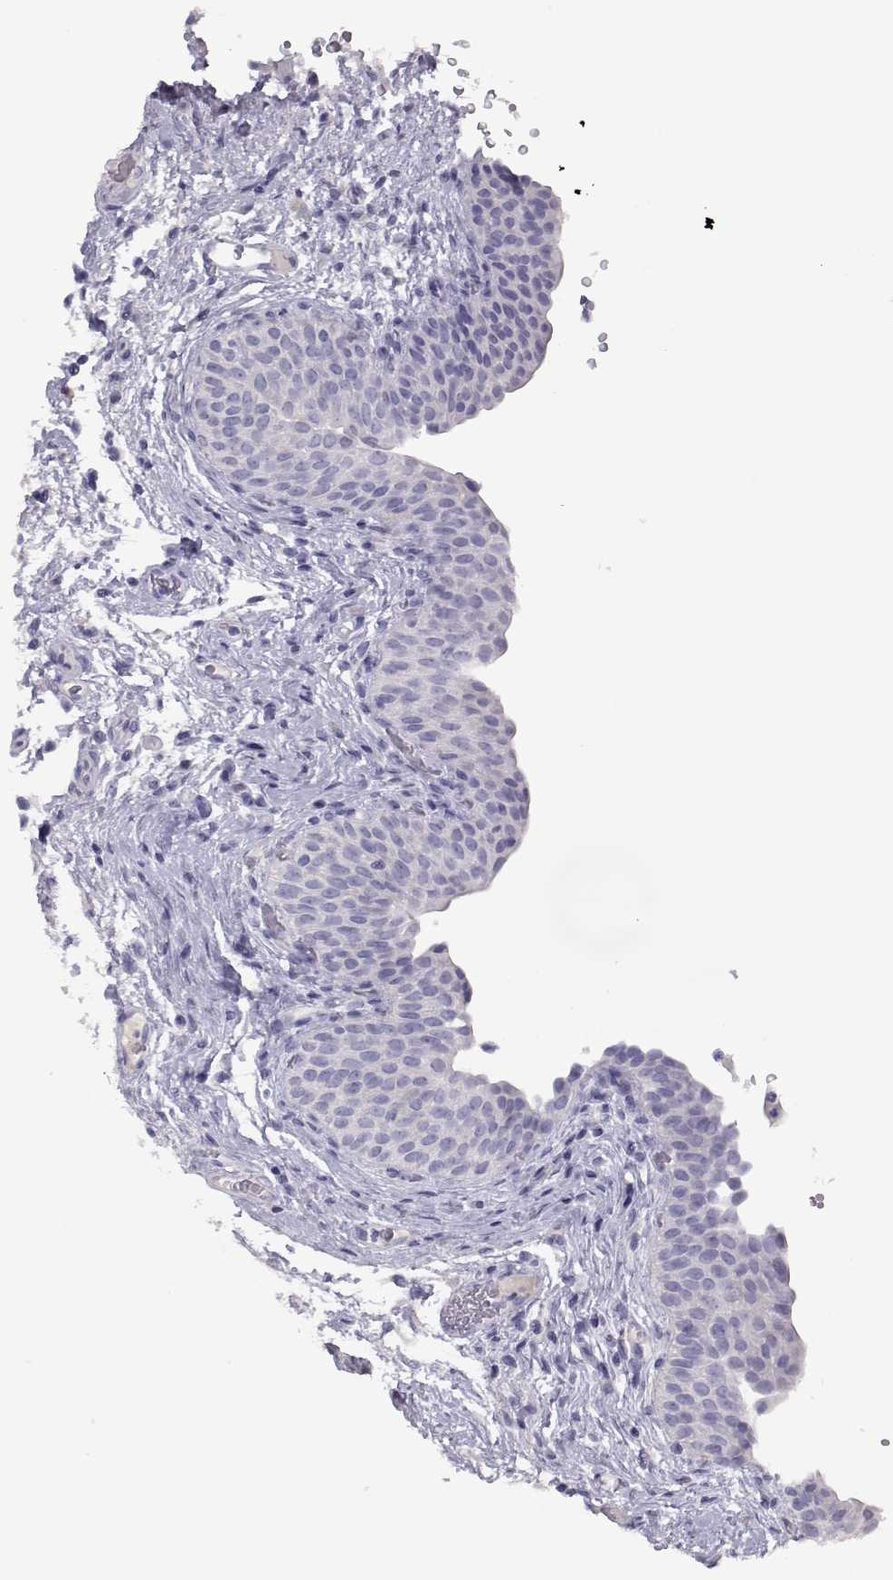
{"staining": {"intensity": "negative", "quantity": "none", "location": "none"}, "tissue": "urinary bladder", "cell_type": "Urothelial cells", "image_type": "normal", "snomed": [{"axis": "morphology", "description": "Normal tissue, NOS"}, {"axis": "topography", "description": "Urinary bladder"}], "caption": "Micrograph shows no protein positivity in urothelial cells of benign urinary bladder. (Stains: DAB (3,3'-diaminobenzidine) immunohistochemistry with hematoxylin counter stain, Microscopy: brightfield microscopy at high magnification).", "gene": "PMCH", "patient": {"sex": "male", "age": 66}}